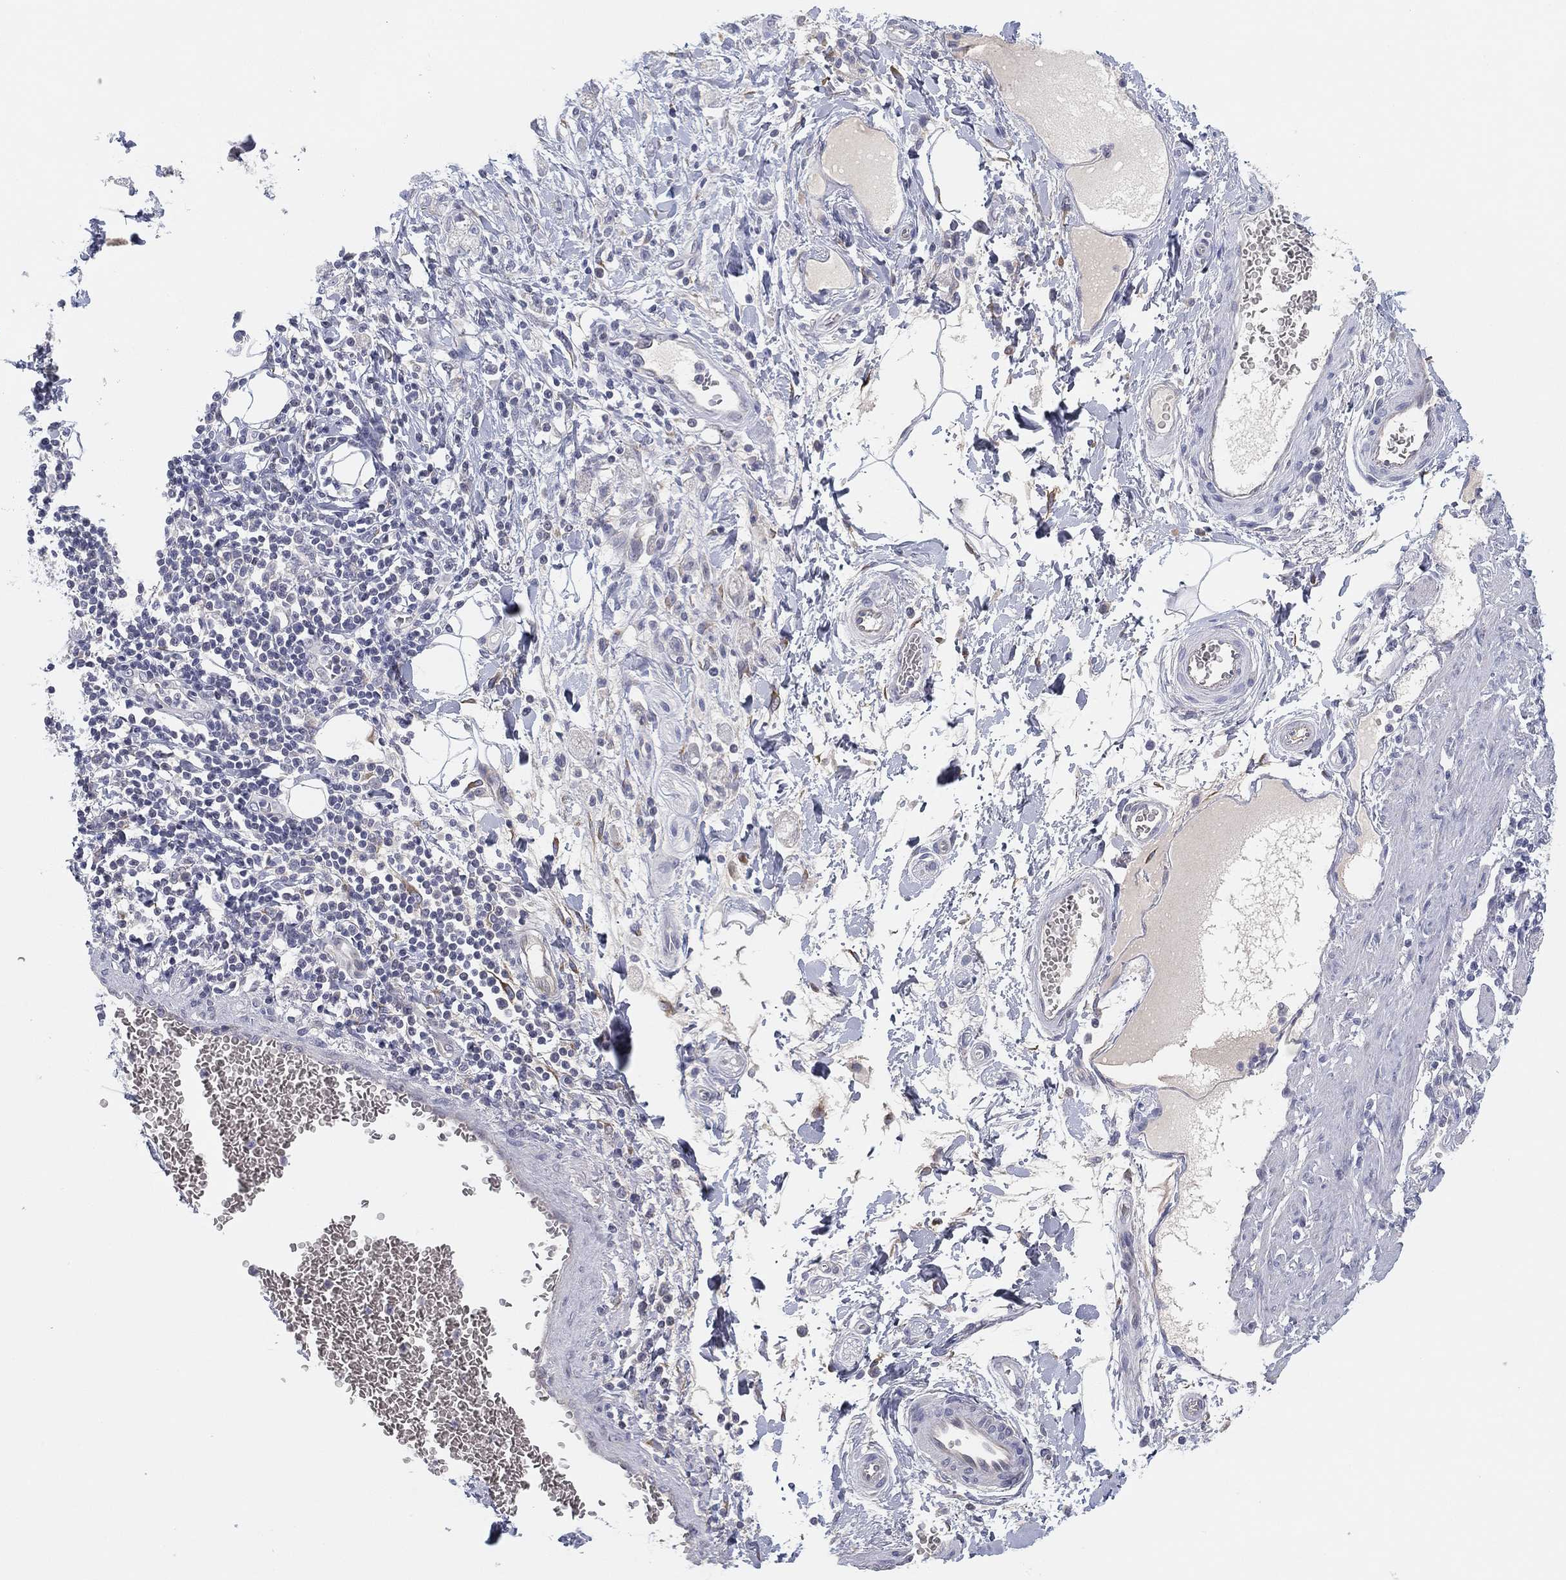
{"staining": {"intensity": "negative", "quantity": "none", "location": "none"}, "tissue": "stomach cancer", "cell_type": "Tumor cells", "image_type": "cancer", "snomed": [{"axis": "morphology", "description": "Adenocarcinoma, NOS"}, {"axis": "topography", "description": "Stomach"}], "caption": "Immunohistochemistry (IHC) image of stomach cancer (adenocarcinoma) stained for a protein (brown), which demonstrates no staining in tumor cells.", "gene": "MLF1", "patient": {"sex": "male", "age": 58}}